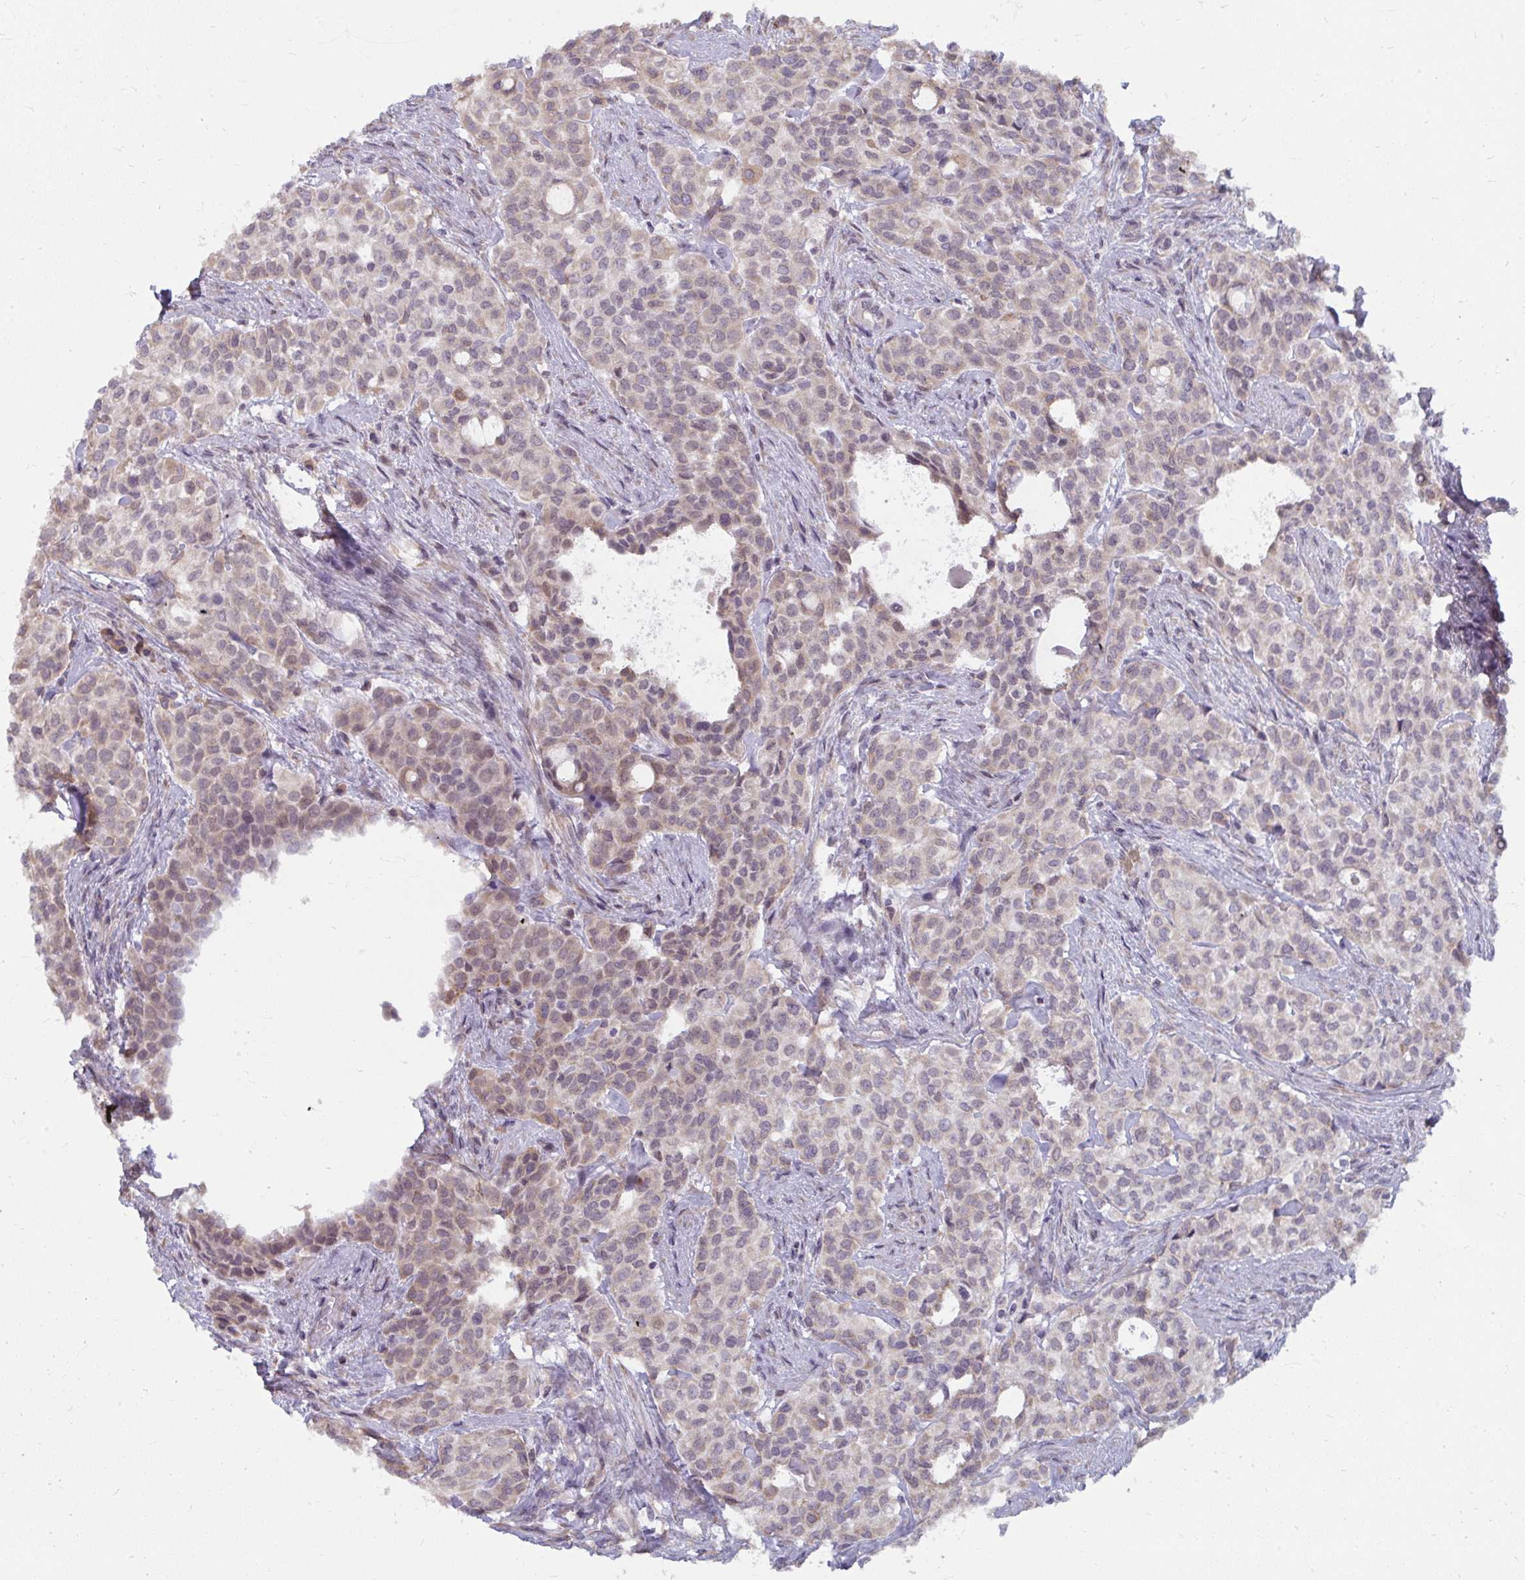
{"staining": {"intensity": "weak", "quantity": "25%-75%", "location": "cytoplasmic/membranous"}, "tissue": "head and neck cancer", "cell_type": "Tumor cells", "image_type": "cancer", "snomed": [{"axis": "morphology", "description": "Adenocarcinoma, NOS"}, {"axis": "topography", "description": "Head-Neck"}], "caption": "A brown stain labels weak cytoplasmic/membranous expression of a protein in human head and neck cancer tumor cells.", "gene": "NMNAT1", "patient": {"sex": "male", "age": 81}}